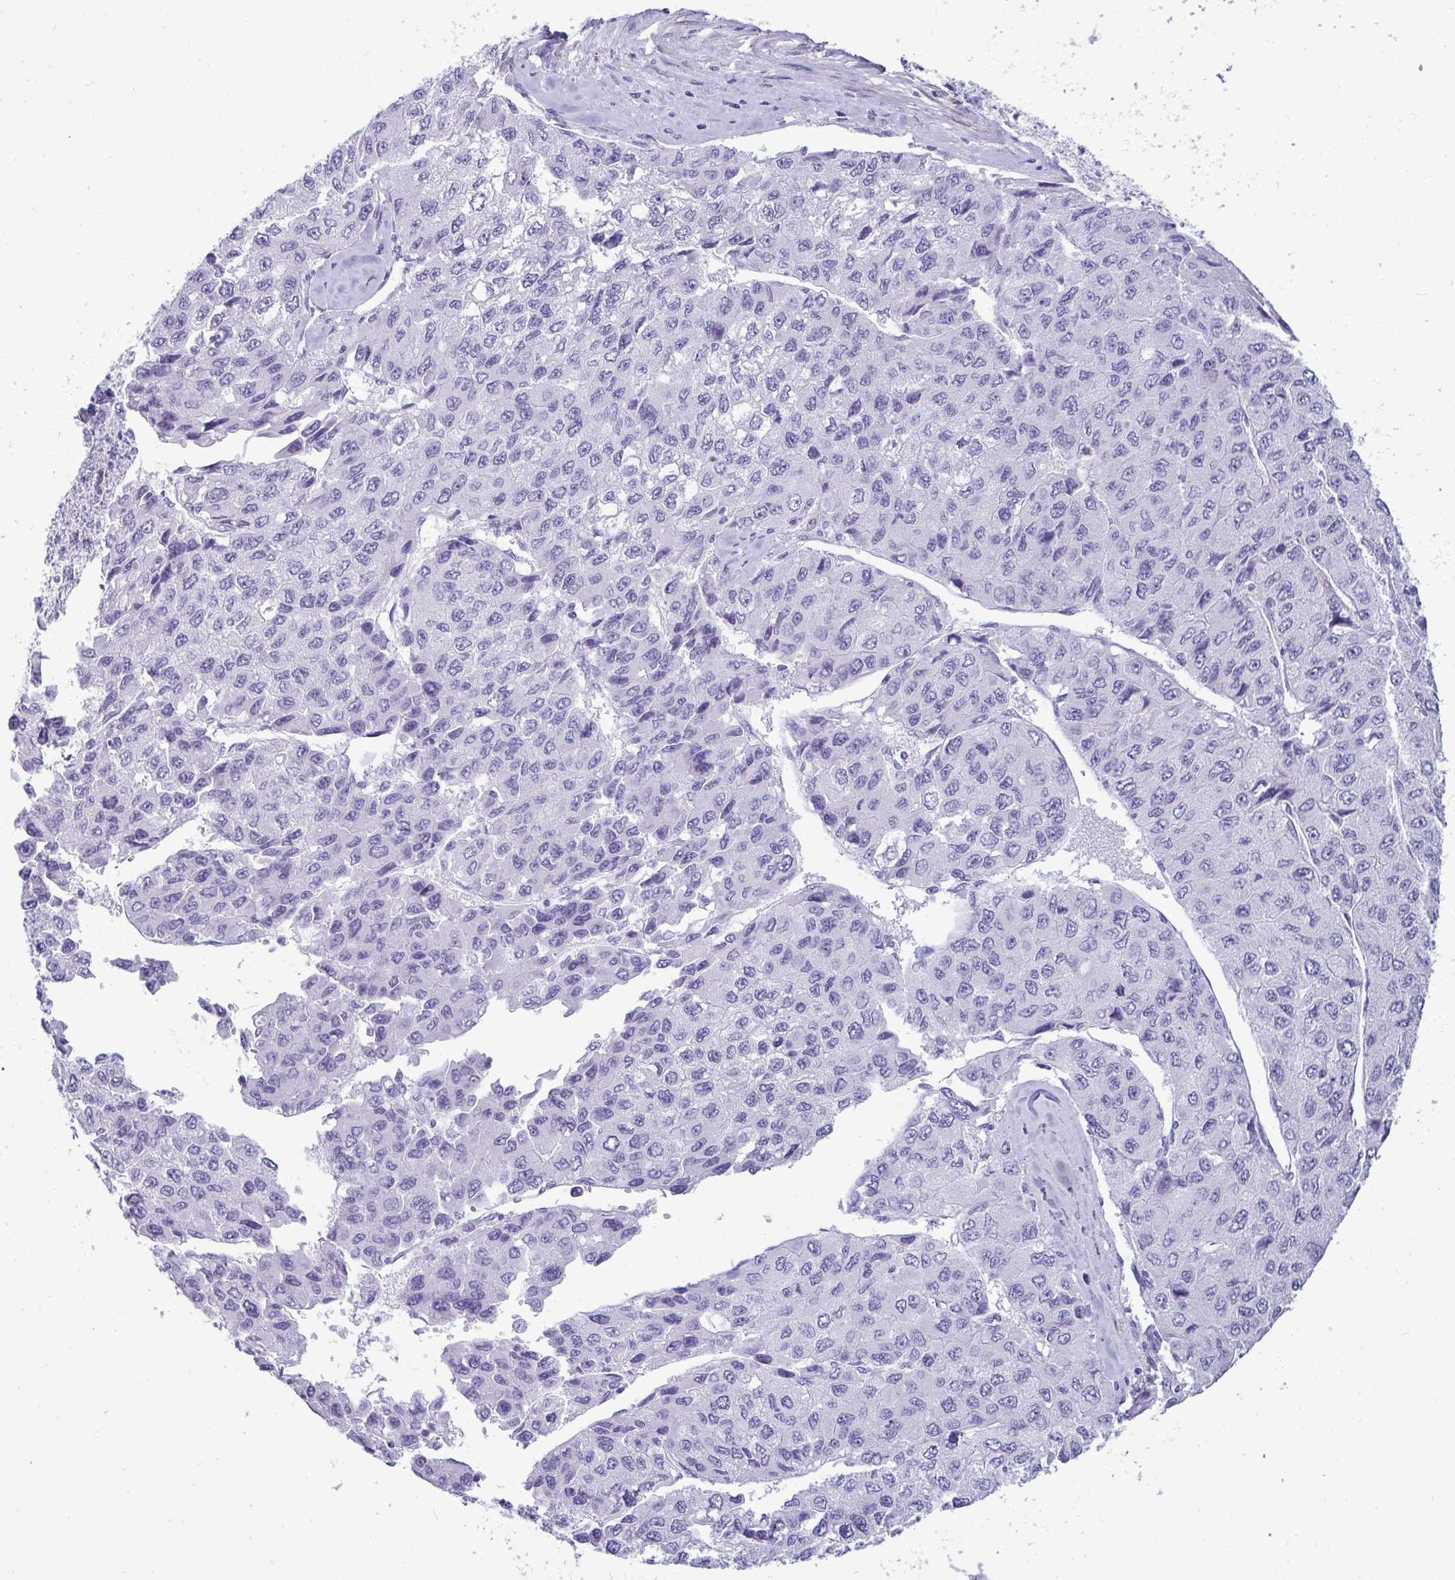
{"staining": {"intensity": "negative", "quantity": "none", "location": "none"}, "tissue": "liver cancer", "cell_type": "Tumor cells", "image_type": "cancer", "snomed": [{"axis": "morphology", "description": "Carcinoma, Hepatocellular, NOS"}, {"axis": "topography", "description": "Liver"}], "caption": "Immunohistochemical staining of liver cancer (hepatocellular carcinoma) shows no significant staining in tumor cells.", "gene": "HSPB6", "patient": {"sex": "female", "age": 66}}